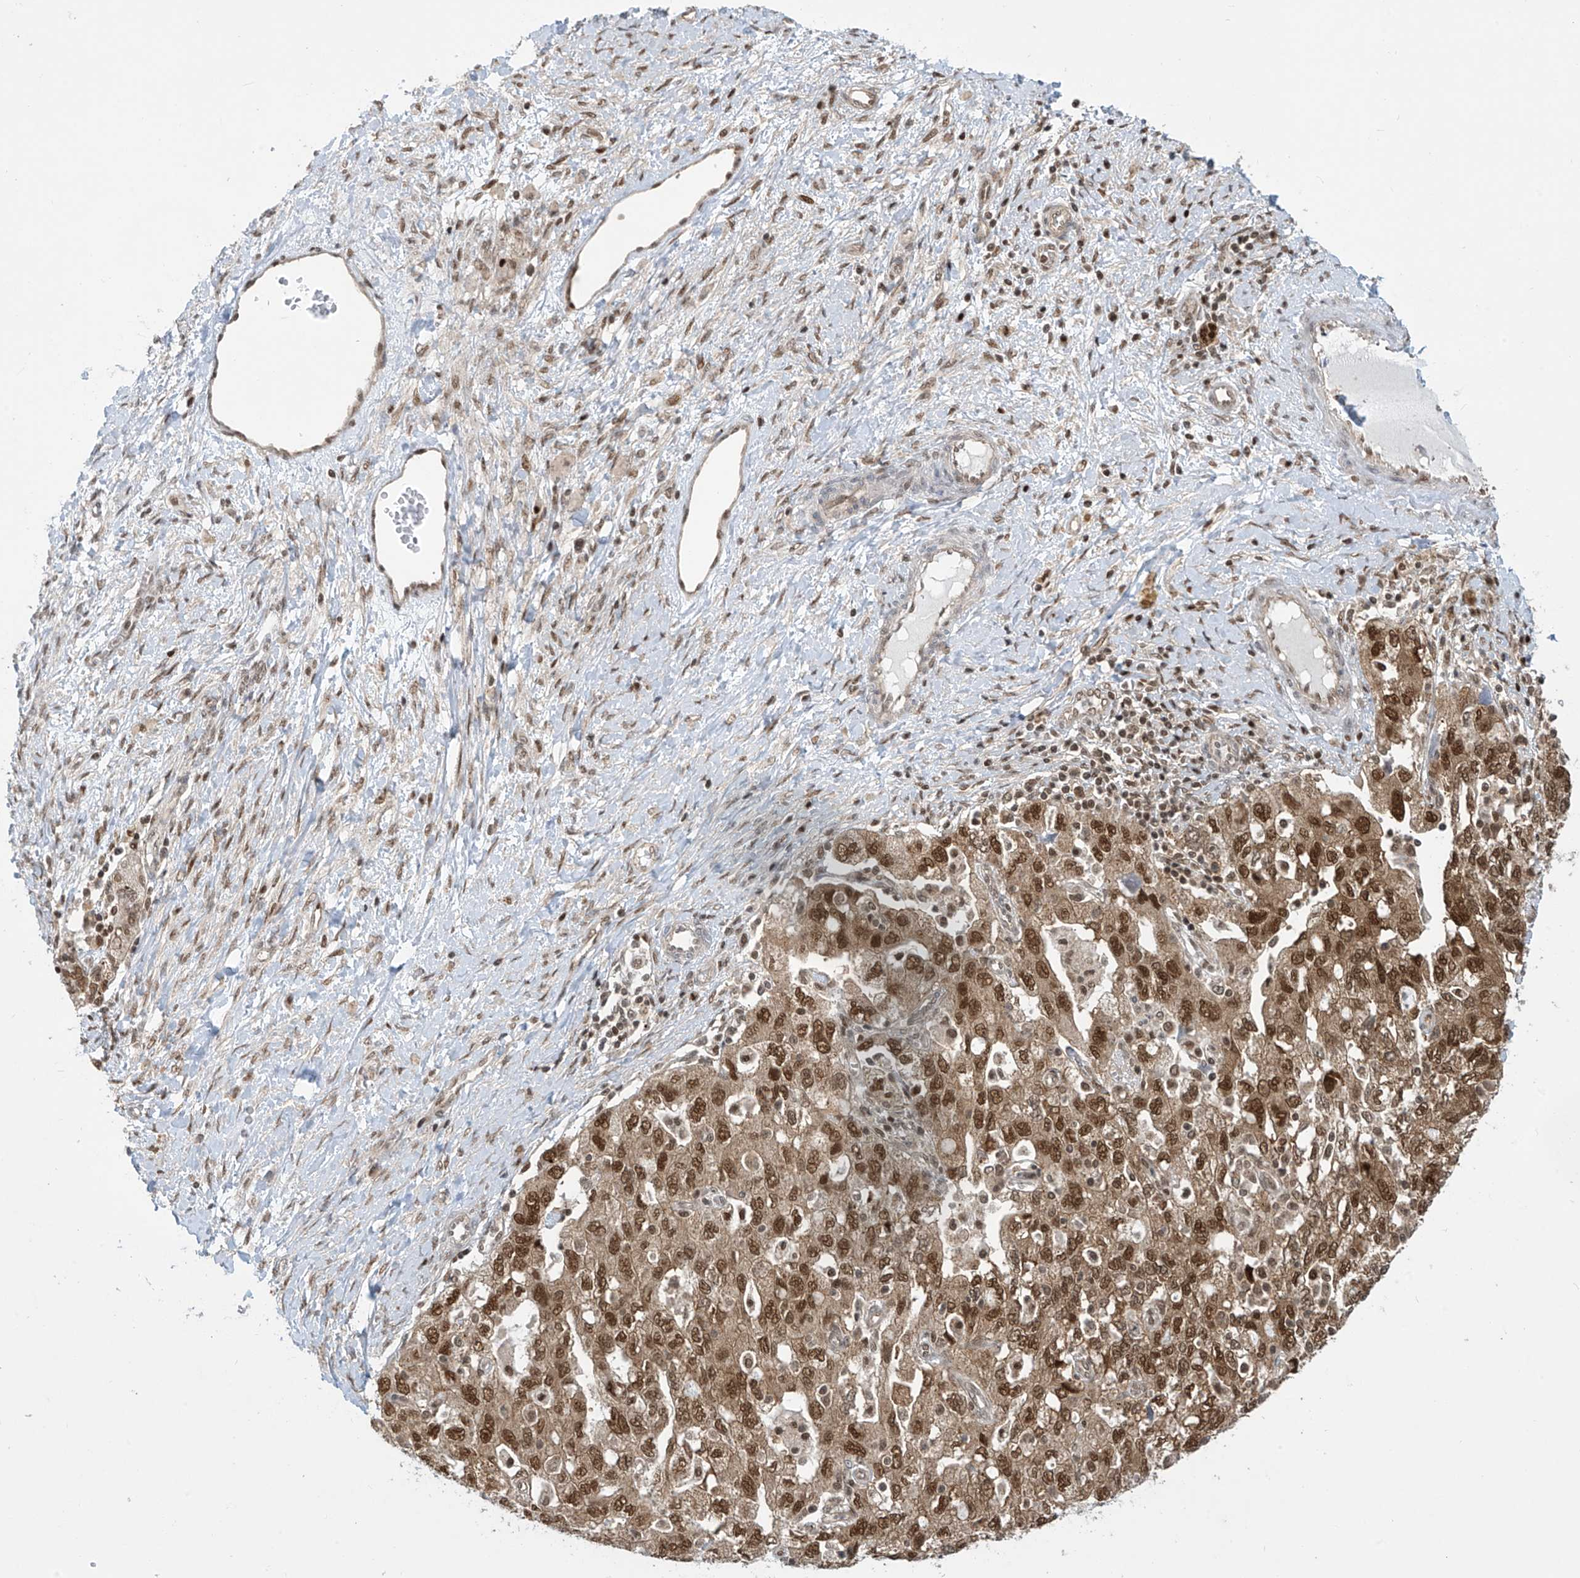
{"staining": {"intensity": "strong", "quantity": ">75%", "location": "nuclear"}, "tissue": "ovarian cancer", "cell_type": "Tumor cells", "image_type": "cancer", "snomed": [{"axis": "morphology", "description": "Carcinoma, NOS"}, {"axis": "morphology", "description": "Cystadenocarcinoma, serous, NOS"}, {"axis": "topography", "description": "Ovary"}], "caption": "An immunohistochemistry (IHC) micrograph of tumor tissue is shown. Protein staining in brown highlights strong nuclear positivity in ovarian cancer (carcinoma) within tumor cells. The protein is stained brown, and the nuclei are stained in blue (DAB IHC with brightfield microscopy, high magnification).", "gene": "LAGE3", "patient": {"sex": "female", "age": 69}}